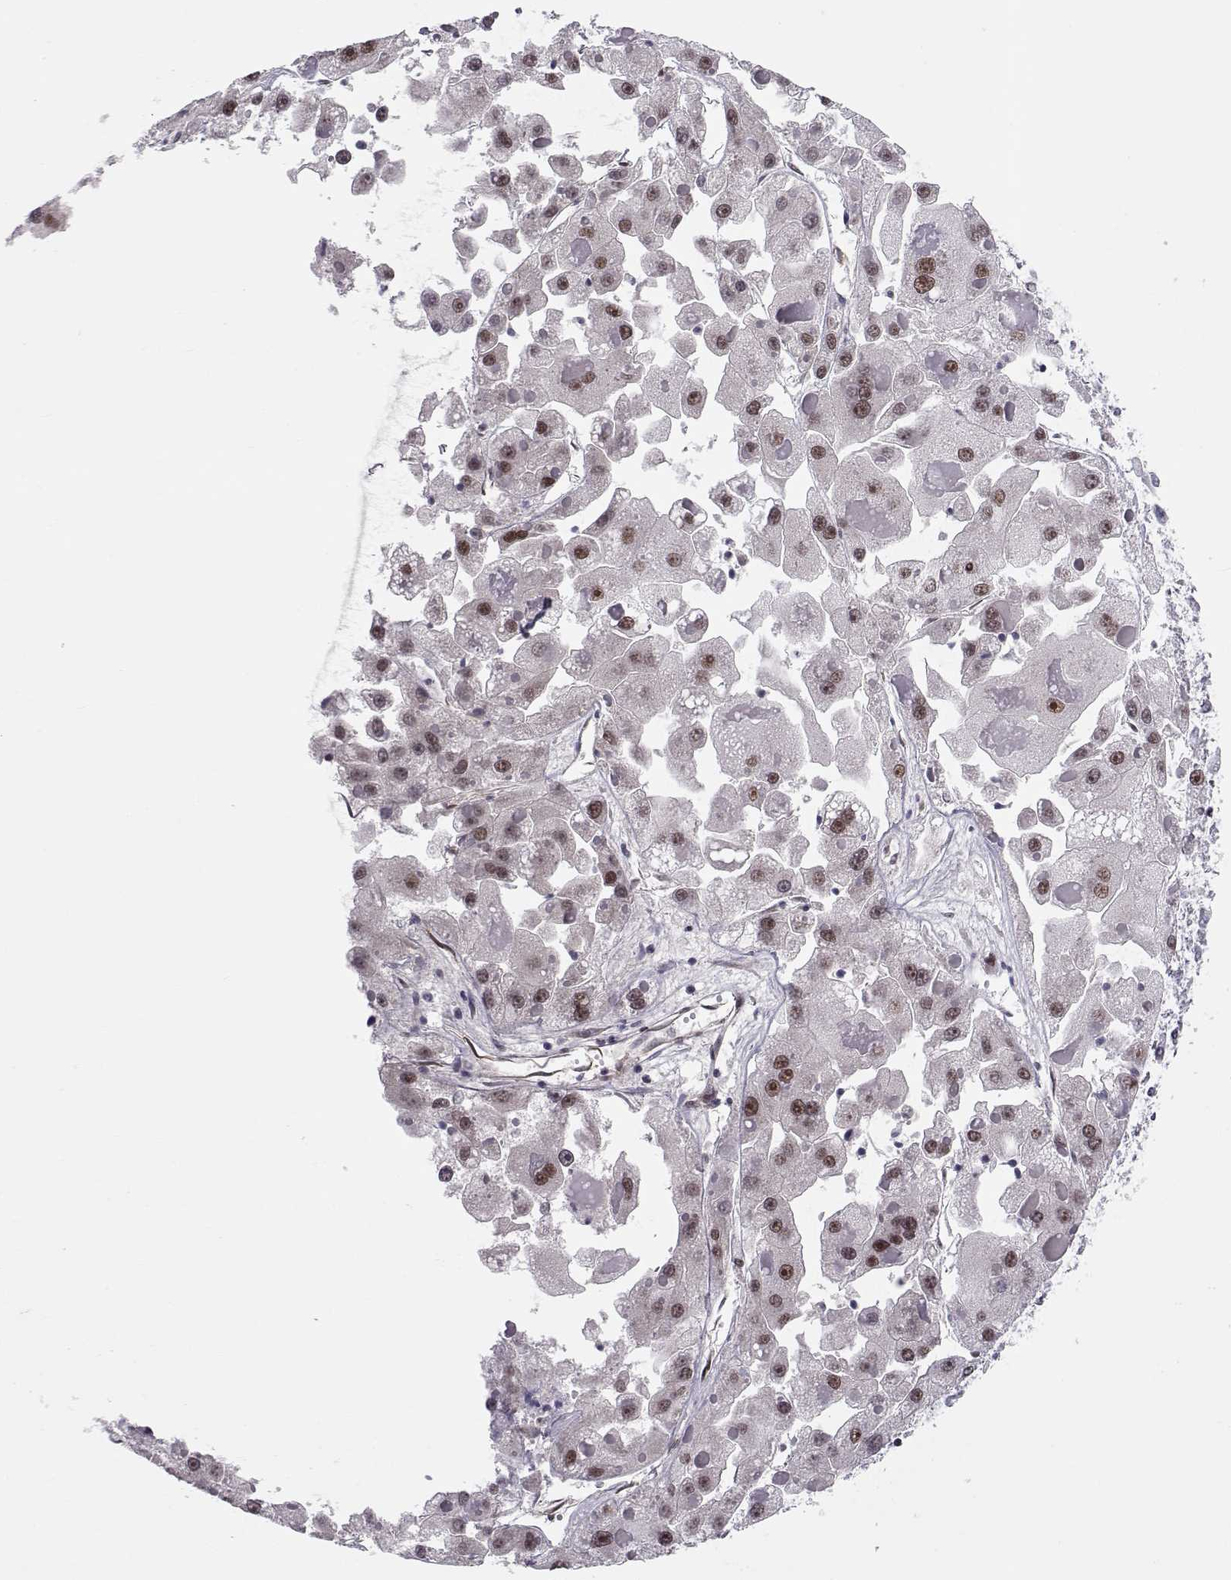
{"staining": {"intensity": "weak", "quantity": ">75%", "location": "nuclear"}, "tissue": "liver cancer", "cell_type": "Tumor cells", "image_type": "cancer", "snomed": [{"axis": "morphology", "description": "Carcinoma, Hepatocellular, NOS"}, {"axis": "topography", "description": "Liver"}], "caption": "Tumor cells display low levels of weak nuclear staining in about >75% of cells in liver cancer.", "gene": "SIX6", "patient": {"sex": "female", "age": 73}}